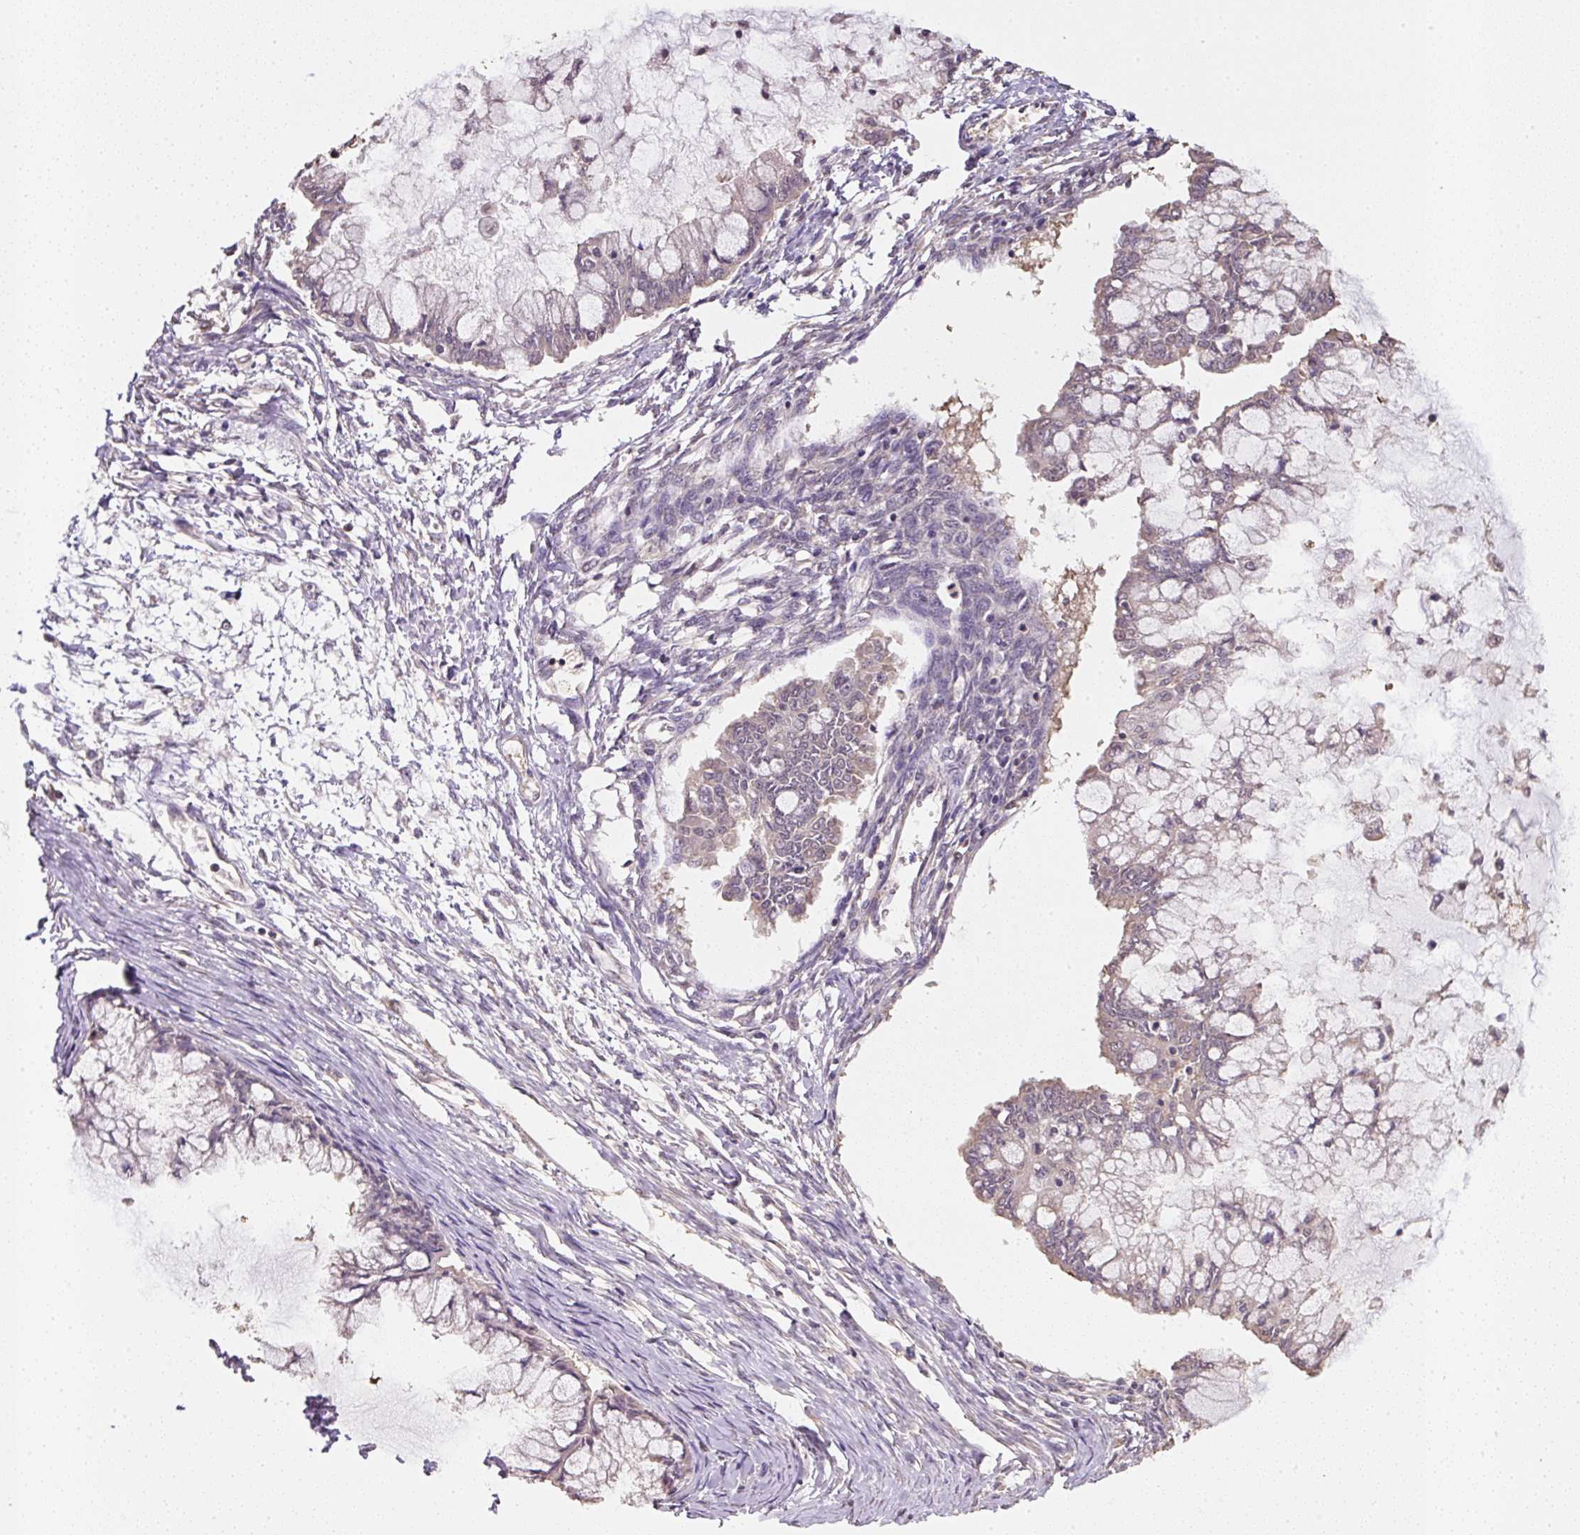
{"staining": {"intensity": "weak", "quantity": "25%-75%", "location": "cytoplasmic/membranous,nuclear"}, "tissue": "ovarian cancer", "cell_type": "Tumor cells", "image_type": "cancer", "snomed": [{"axis": "morphology", "description": "Cystadenocarcinoma, mucinous, NOS"}, {"axis": "topography", "description": "Ovary"}], "caption": "Protein analysis of ovarian cancer tissue shows weak cytoplasmic/membranous and nuclear positivity in approximately 25%-75% of tumor cells.", "gene": "TMEM170B", "patient": {"sex": "female", "age": 34}}